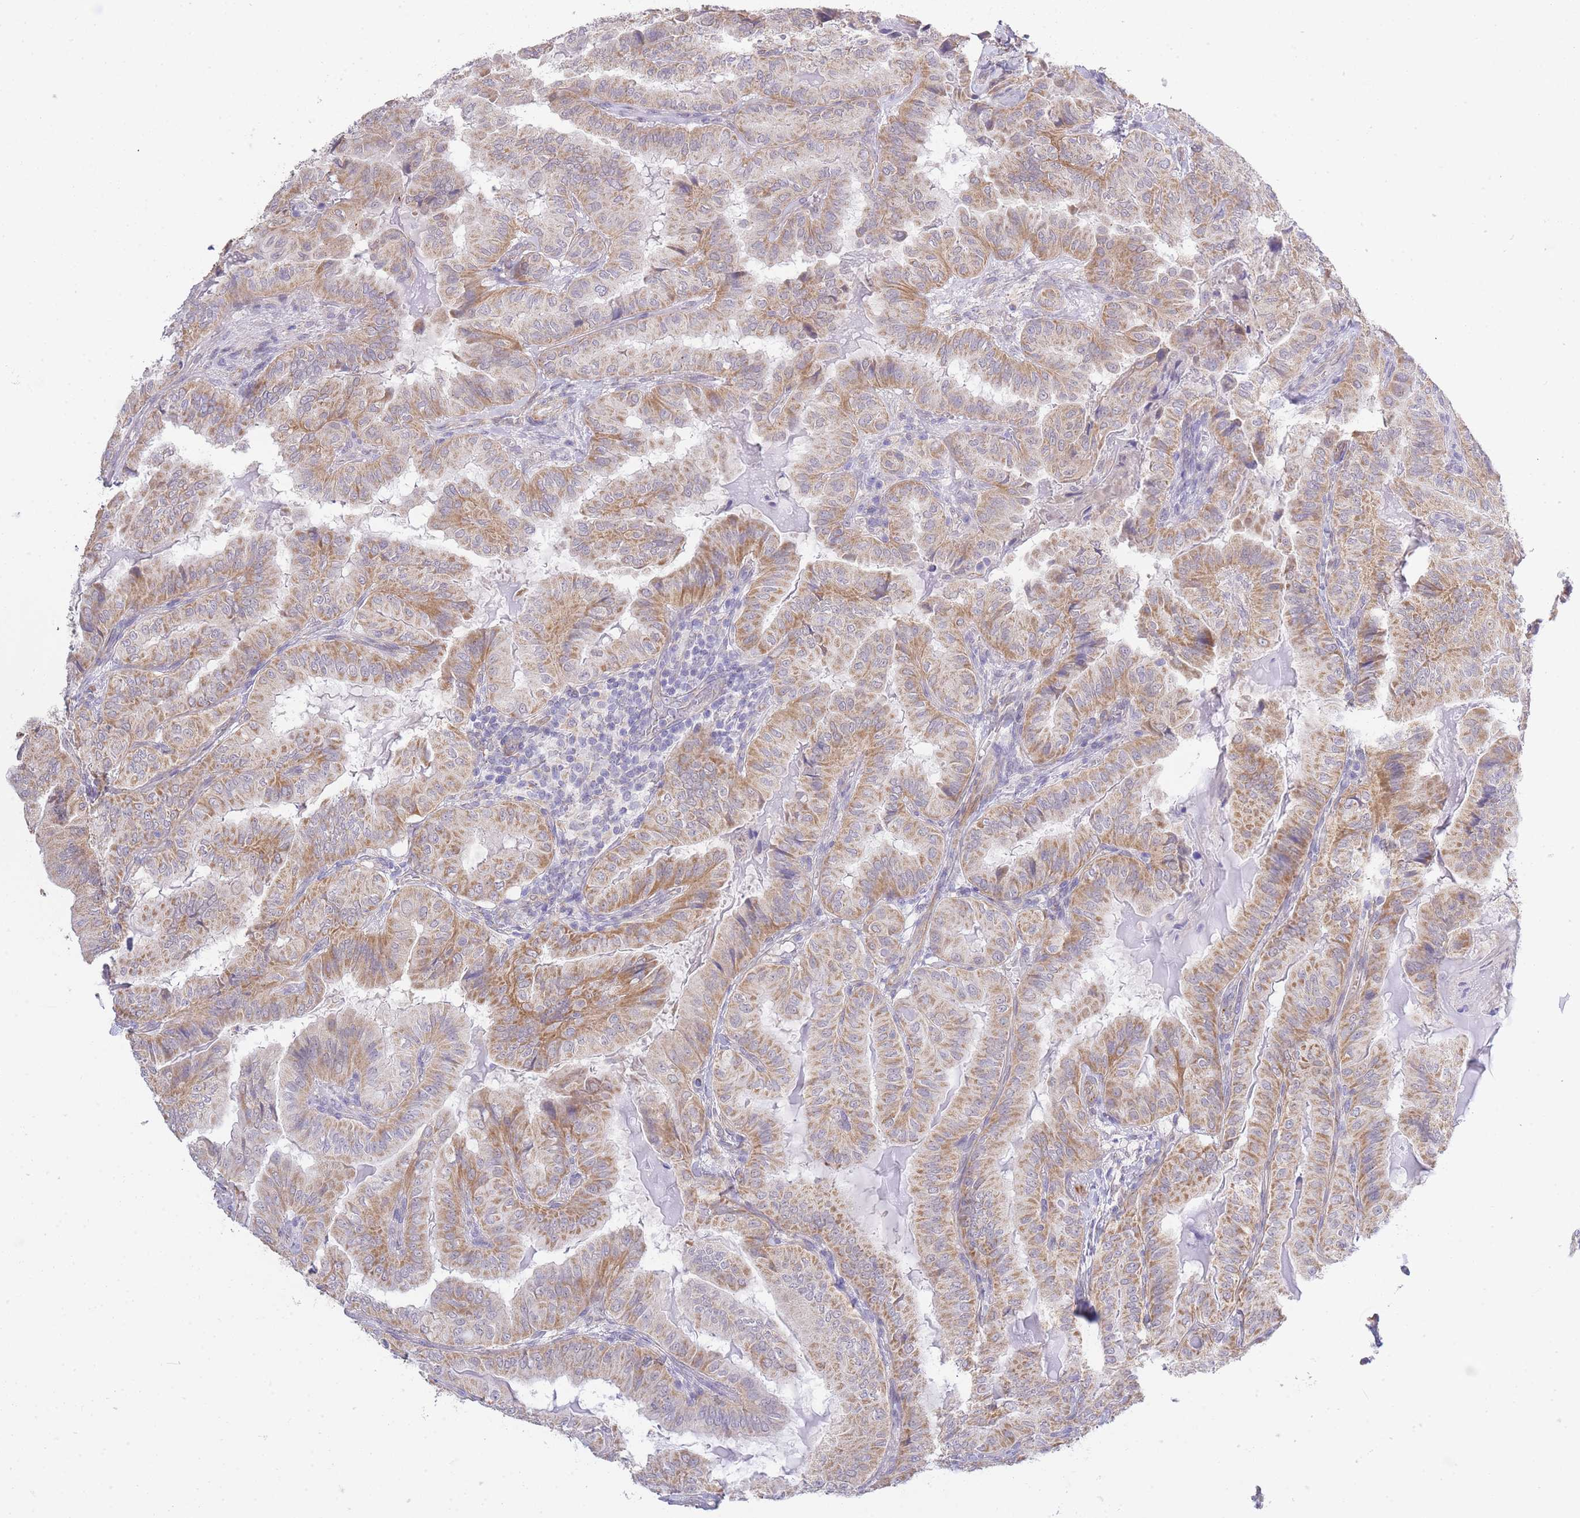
{"staining": {"intensity": "moderate", "quantity": ">75%", "location": "cytoplasmic/membranous"}, "tissue": "thyroid cancer", "cell_type": "Tumor cells", "image_type": "cancer", "snomed": [{"axis": "morphology", "description": "Papillary adenocarcinoma, NOS"}, {"axis": "topography", "description": "Thyroid gland"}], "caption": "The micrograph exhibits staining of thyroid cancer, revealing moderate cytoplasmic/membranous protein expression (brown color) within tumor cells.", "gene": "CTBP1", "patient": {"sex": "female", "age": 68}}